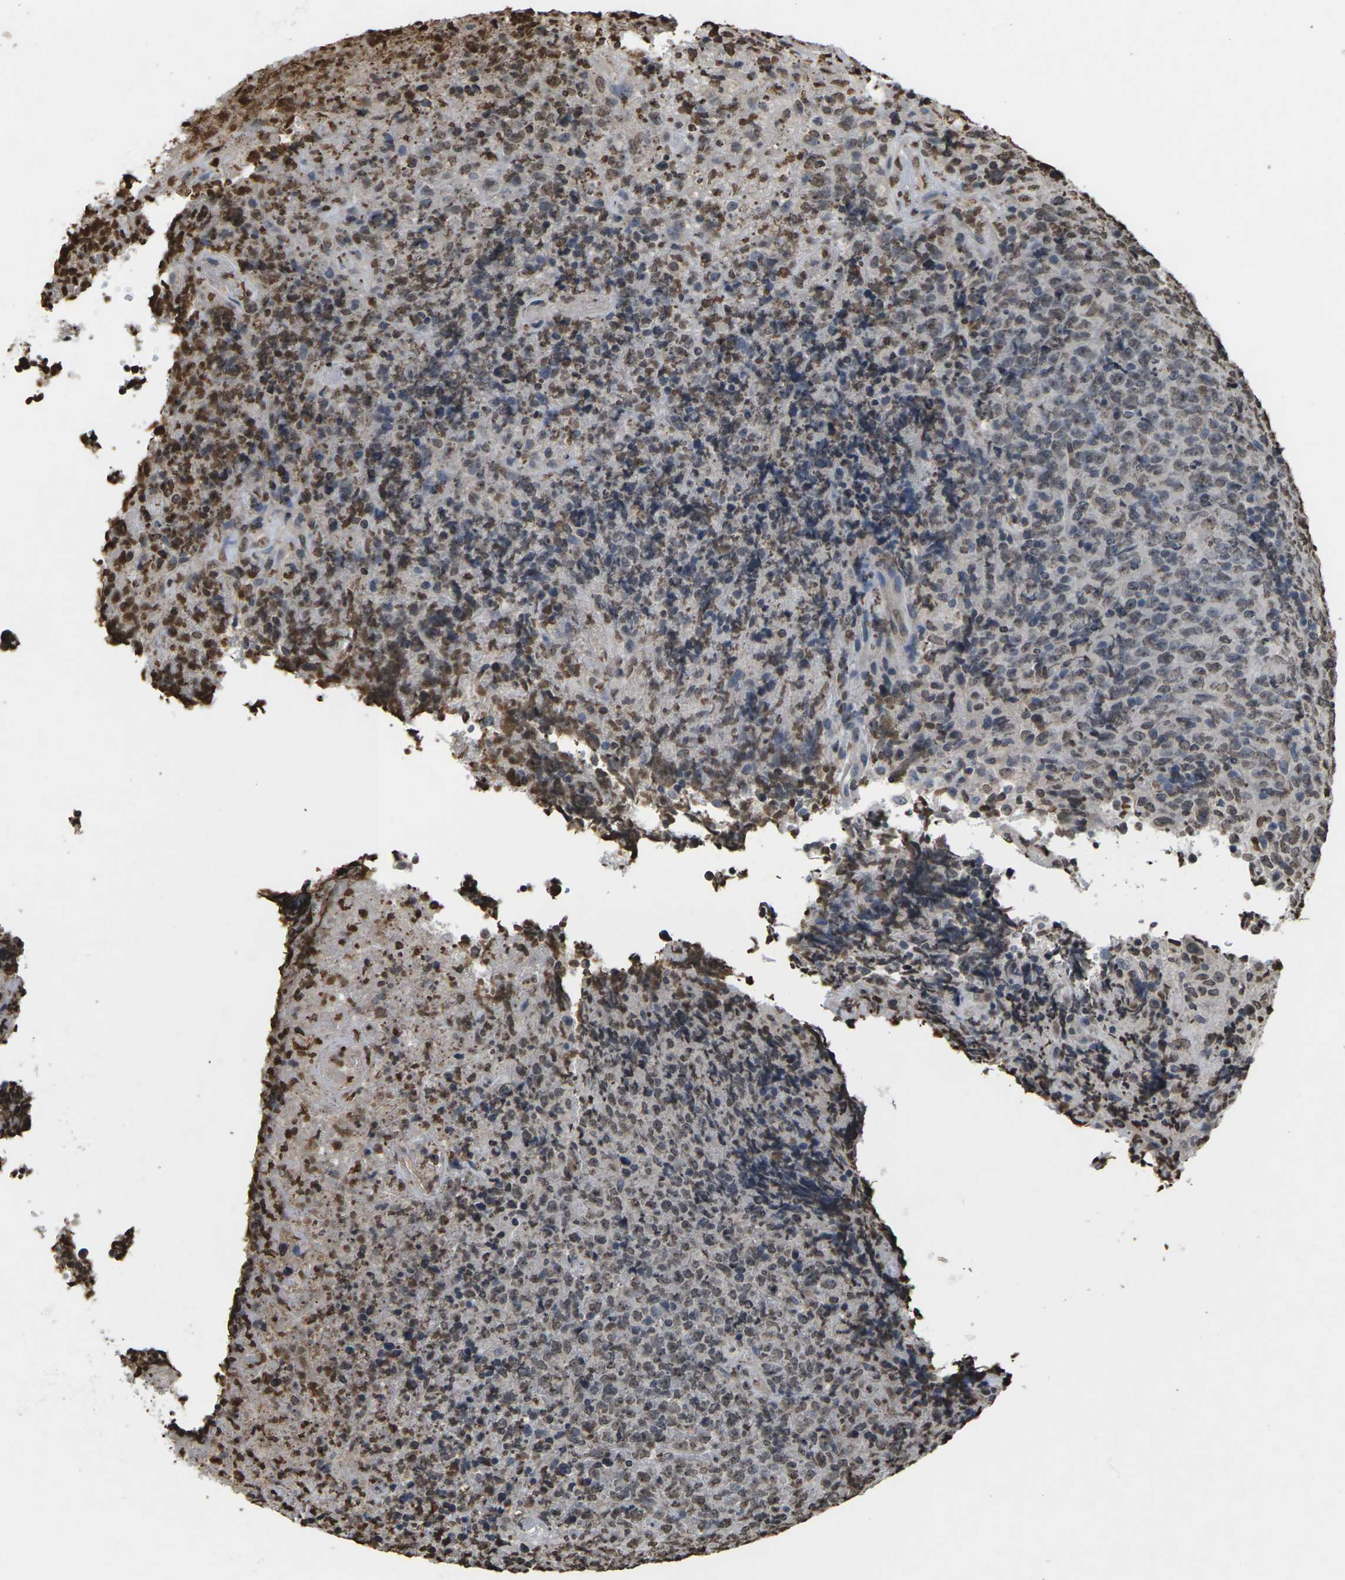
{"staining": {"intensity": "weak", "quantity": "25%-75%", "location": "nuclear"}, "tissue": "lymphoma", "cell_type": "Tumor cells", "image_type": "cancer", "snomed": [{"axis": "morphology", "description": "Malignant lymphoma, non-Hodgkin's type, High grade"}, {"axis": "topography", "description": "Tonsil"}], "caption": "Malignant lymphoma, non-Hodgkin's type (high-grade) stained with a brown dye shows weak nuclear positive expression in about 25%-75% of tumor cells.", "gene": "EMSY", "patient": {"sex": "female", "age": 36}}